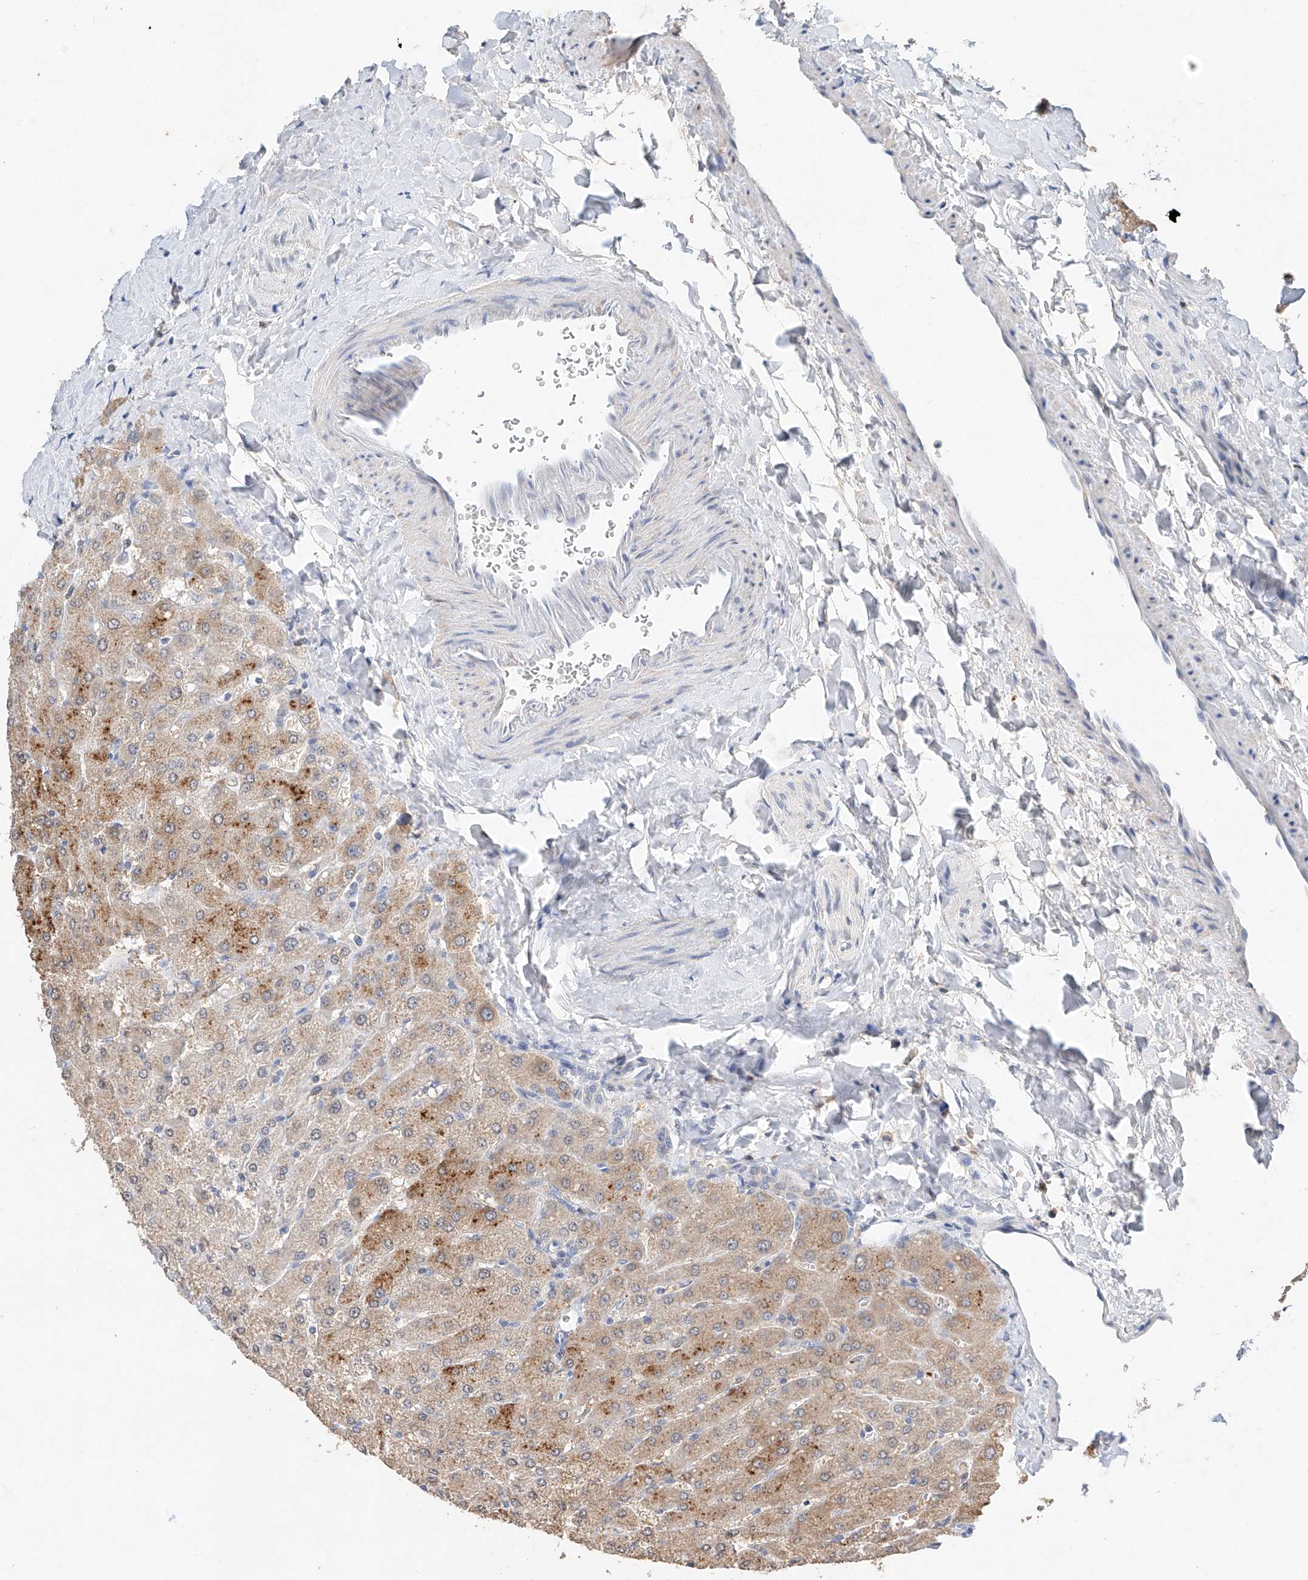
{"staining": {"intensity": "weak", "quantity": "25%-75%", "location": "cytoplasmic/membranous"}, "tissue": "liver", "cell_type": "Cholangiocytes", "image_type": "normal", "snomed": [{"axis": "morphology", "description": "Normal tissue, NOS"}, {"axis": "topography", "description": "Liver"}], "caption": "A histopathology image of human liver stained for a protein demonstrates weak cytoplasmic/membranous brown staining in cholangiocytes.", "gene": "CTDP1", "patient": {"sex": "male", "age": 55}}